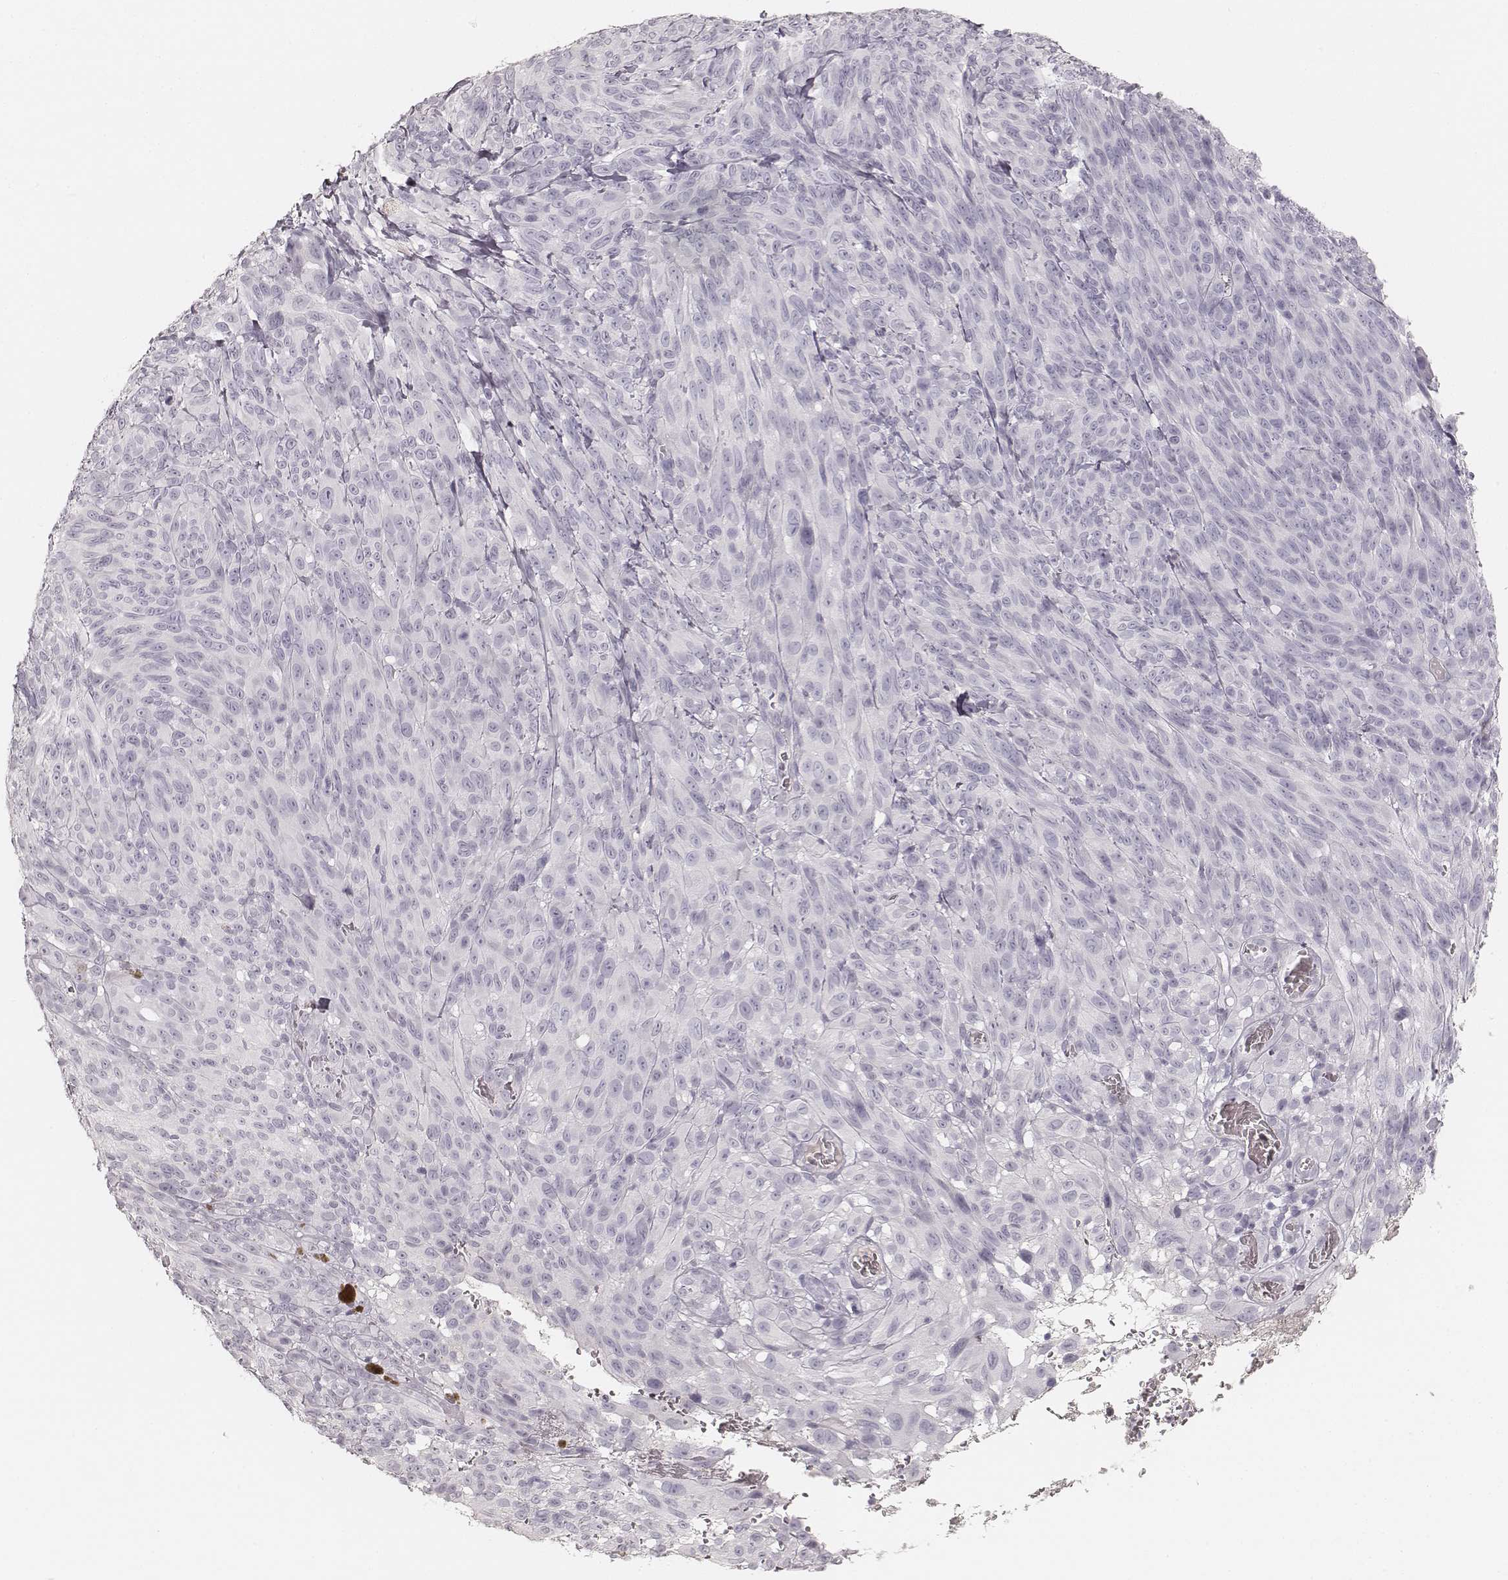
{"staining": {"intensity": "negative", "quantity": "none", "location": "none"}, "tissue": "melanoma", "cell_type": "Tumor cells", "image_type": "cancer", "snomed": [{"axis": "morphology", "description": "Malignant melanoma, NOS"}, {"axis": "topography", "description": "Skin"}], "caption": "This histopathology image is of melanoma stained with IHC to label a protein in brown with the nuclei are counter-stained blue. There is no staining in tumor cells.", "gene": "KRT31", "patient": {"sex": "male", "age": 83}}